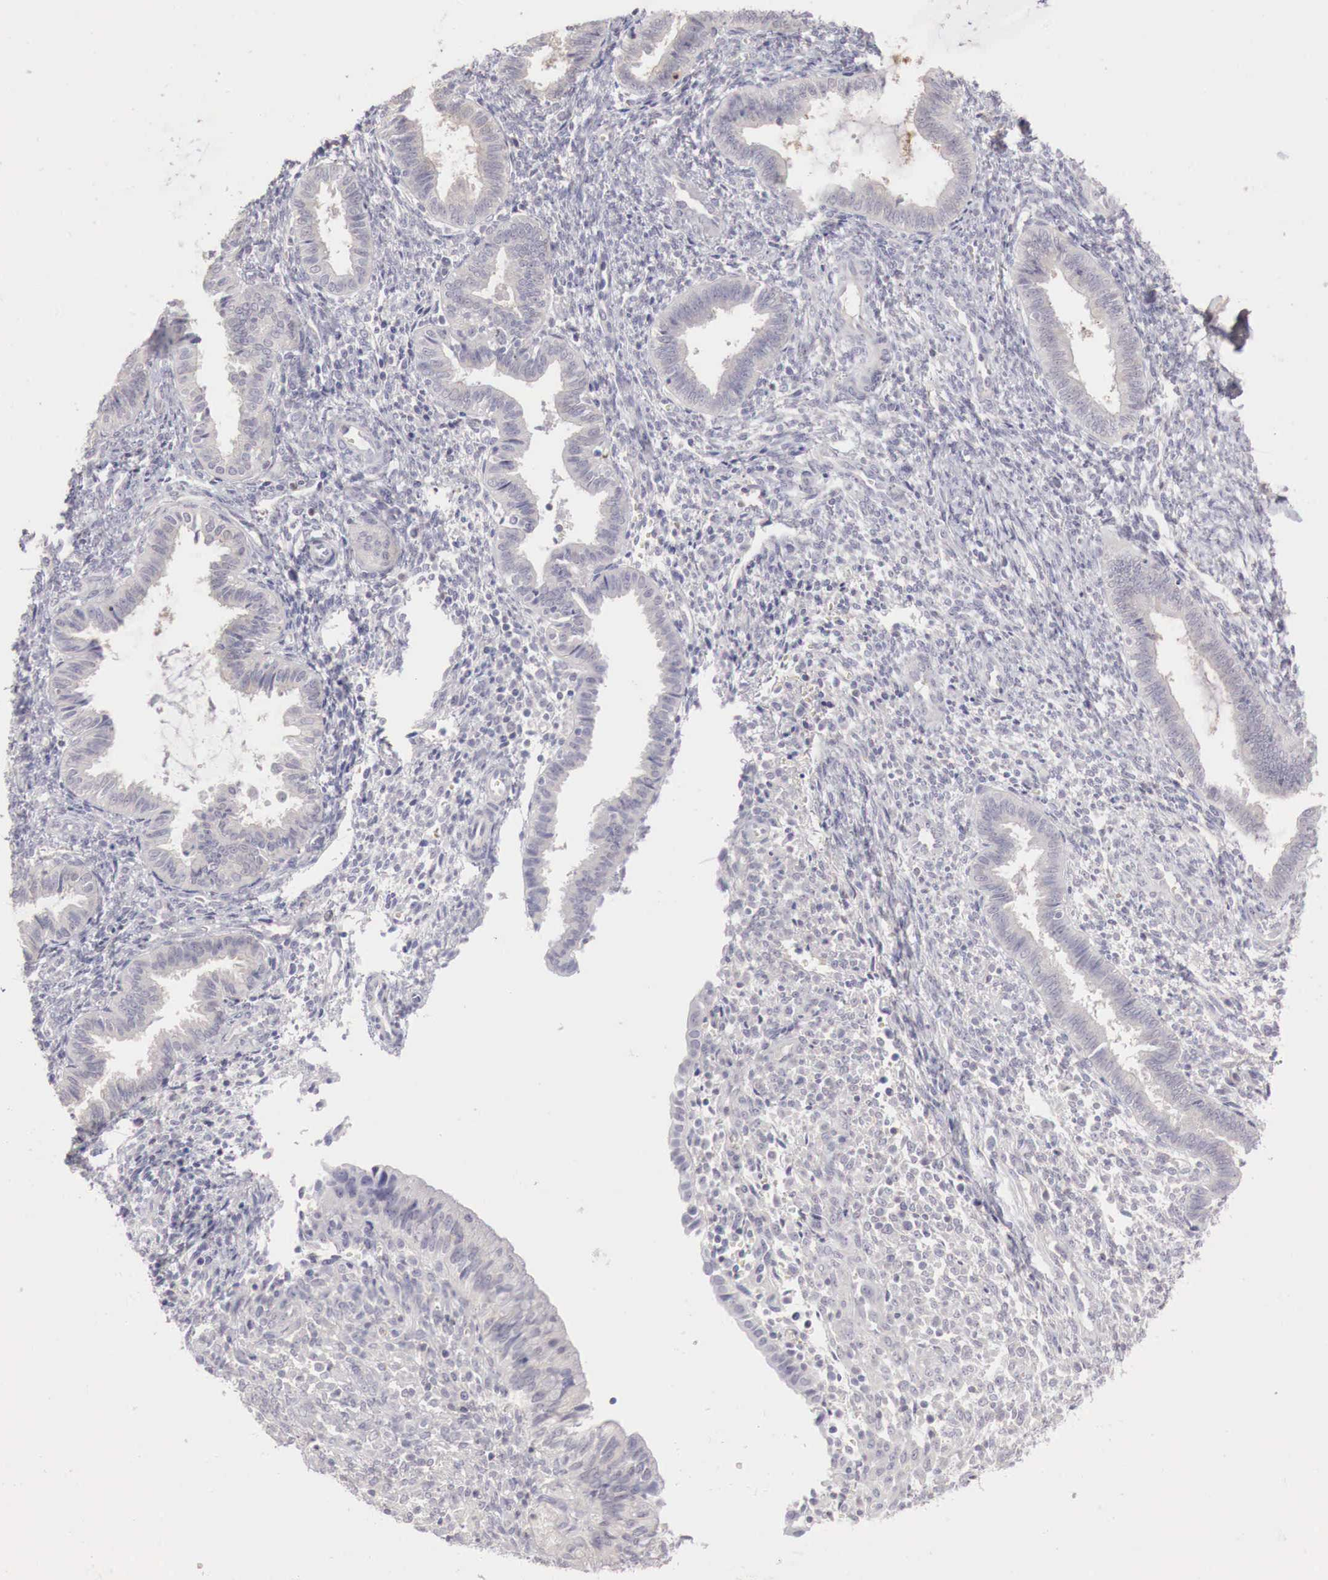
{"staining": {"intensity": "negative", "quantity": "none", "location": "none"}, "tissue": "endometrium", "cell_type": "Cells in endometrial stroma", "image_type": "normal", "snomed": [{"axis": "morphology", "description": "Normal tissue, NOS"}, {"axis": "topography", "description": "Endometrium"}], "caption": "This is a photomicrograph of IHC staining of normal endometrium, which shows no staining in cells in endometrial stroma. (DAB (3,3'-diaminobenzidine) IHC, high magnification).", "gene": "GATA1", "patient": {"sex": "female", "age": 36}}